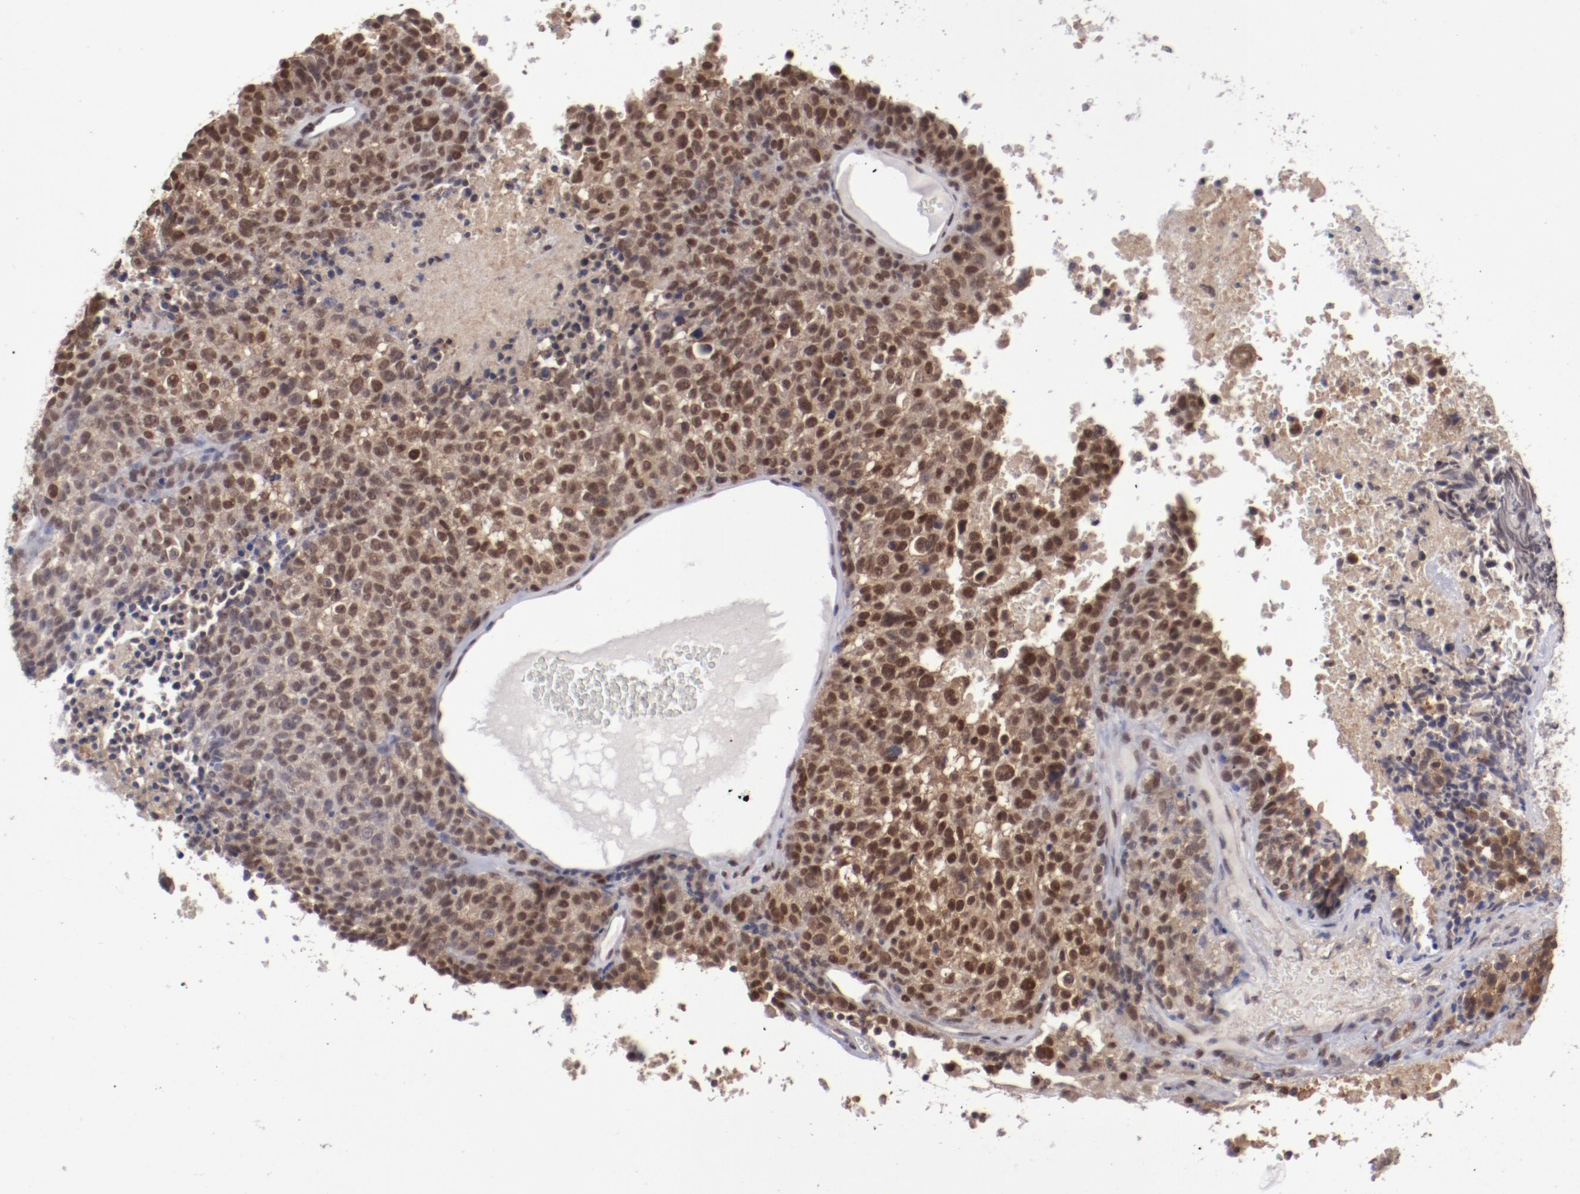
{"staining": {"intensity": "strong", "quantity": ">75%", "location": "cytoplasmic/membranous,nuclear"}, "tissue": "melanoma", "cell_type": "Tumor cells", "image_type": "cancer", "snomed": [{"axis": "morphology", "description": "Malignant melanoma, Metastatic site"}, {"axis": "topography", "description": "Cerebral cortex"}], "caption": "Immunohistochemical staining of human melanoma displays strong cytoplasmic/membranous and nuclear protein staining in about >75% of tumor cells.", "gene": "ARNT", "patient": {"sex": "female", "age": 52}}